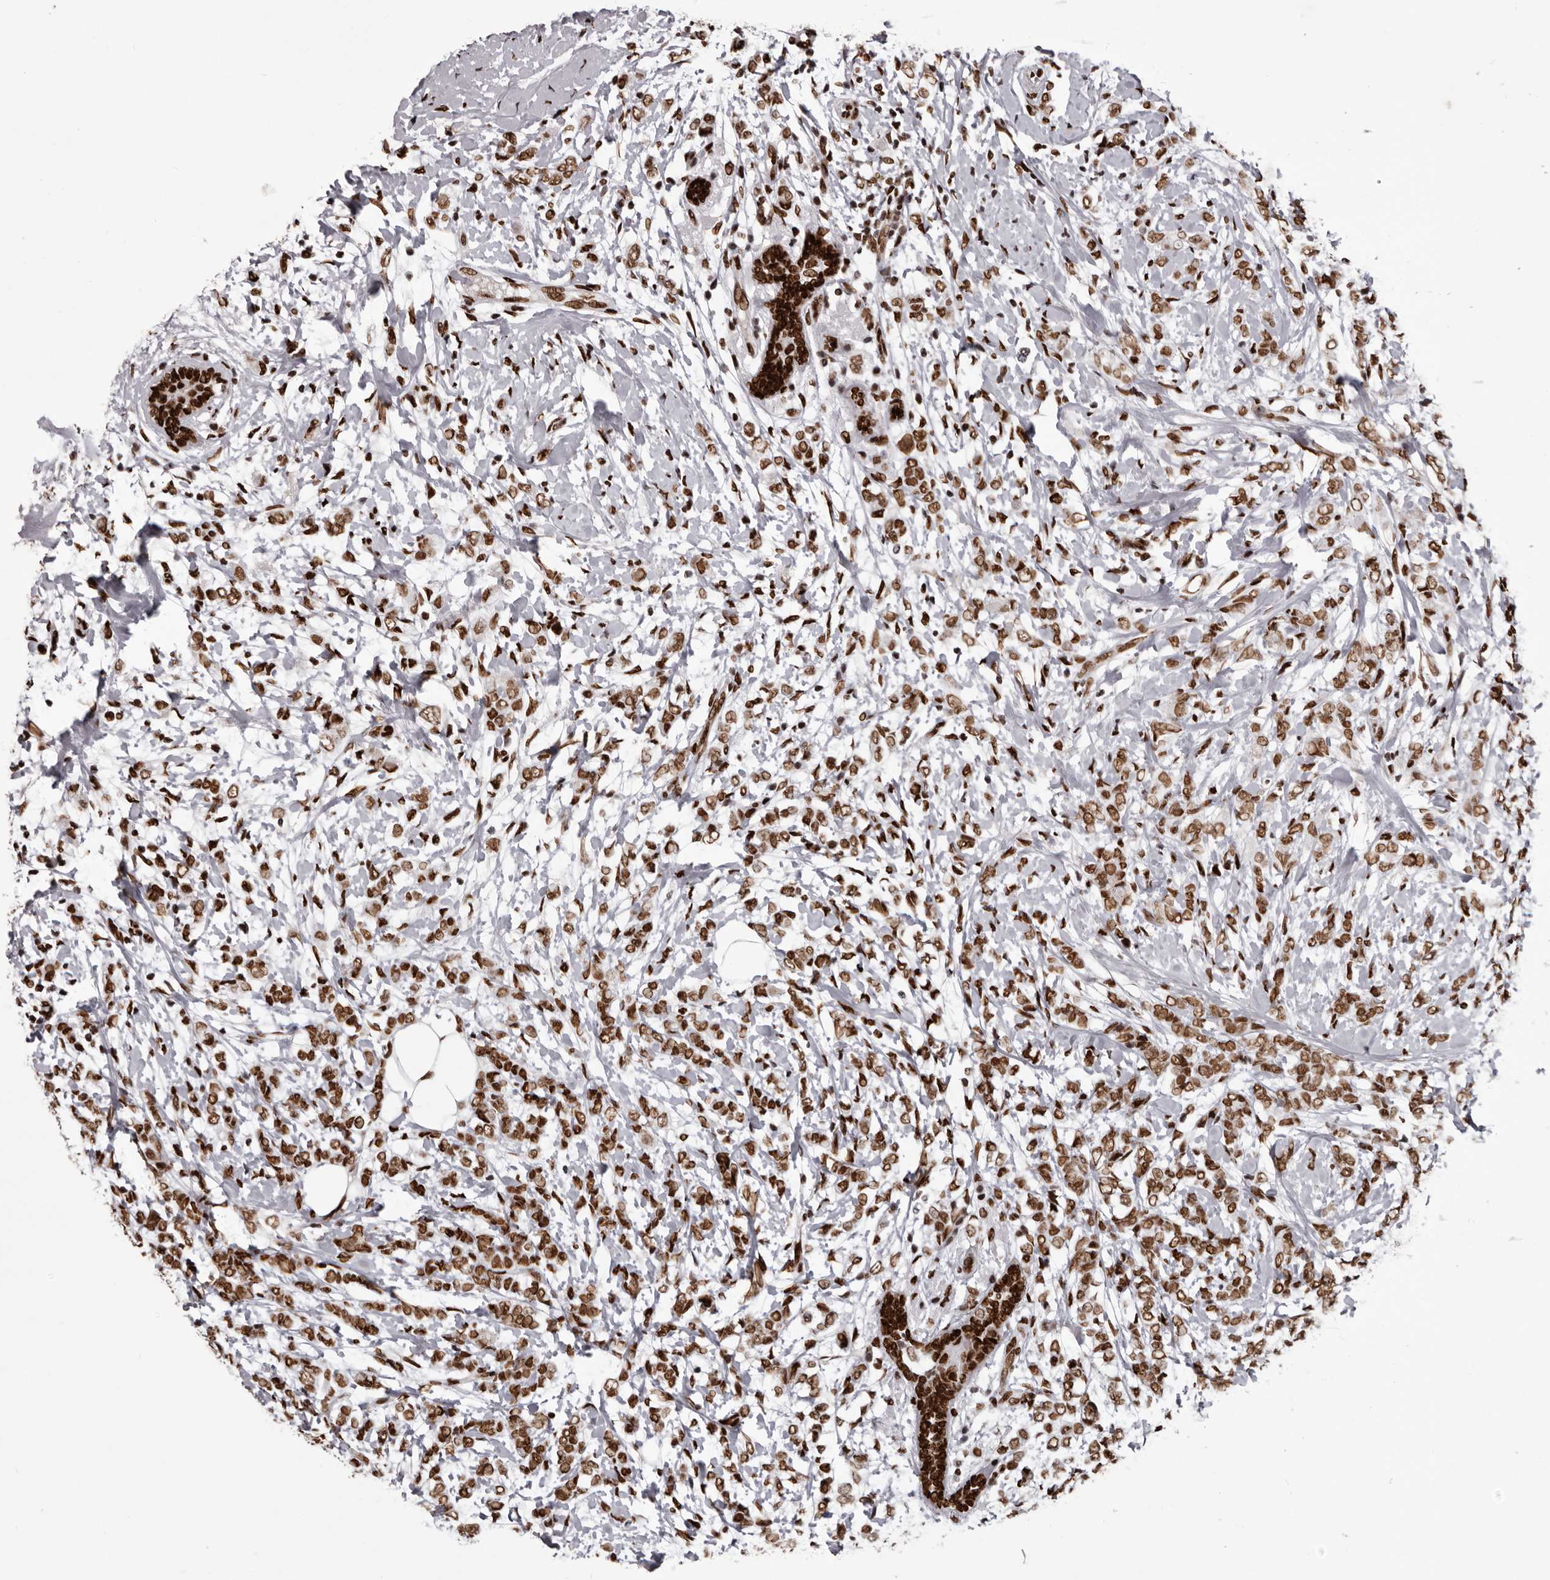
{"staining": {"intensity": "moderate", "quantity": ">75%", "location": "nuclear"}, "tissue": "breast cancer", "cell_type": "Tumor cells", "image_type": "cancer", "snomed": [{"axis": "morphology", "description": "Normal tissue, NOS"}, {"axis": "morphology", "description": "Lobular carcinoma"}, {"axis": "topography", "description": "Breast"}], "caption": "Immunohistochemical staining of human breast lobular carcinoma reveals medium levels of moderate nuclear expression in approximately >75% of tumor cells.", "gene": "NUMA1", "patient": {"sex": "female", "age": 47}}